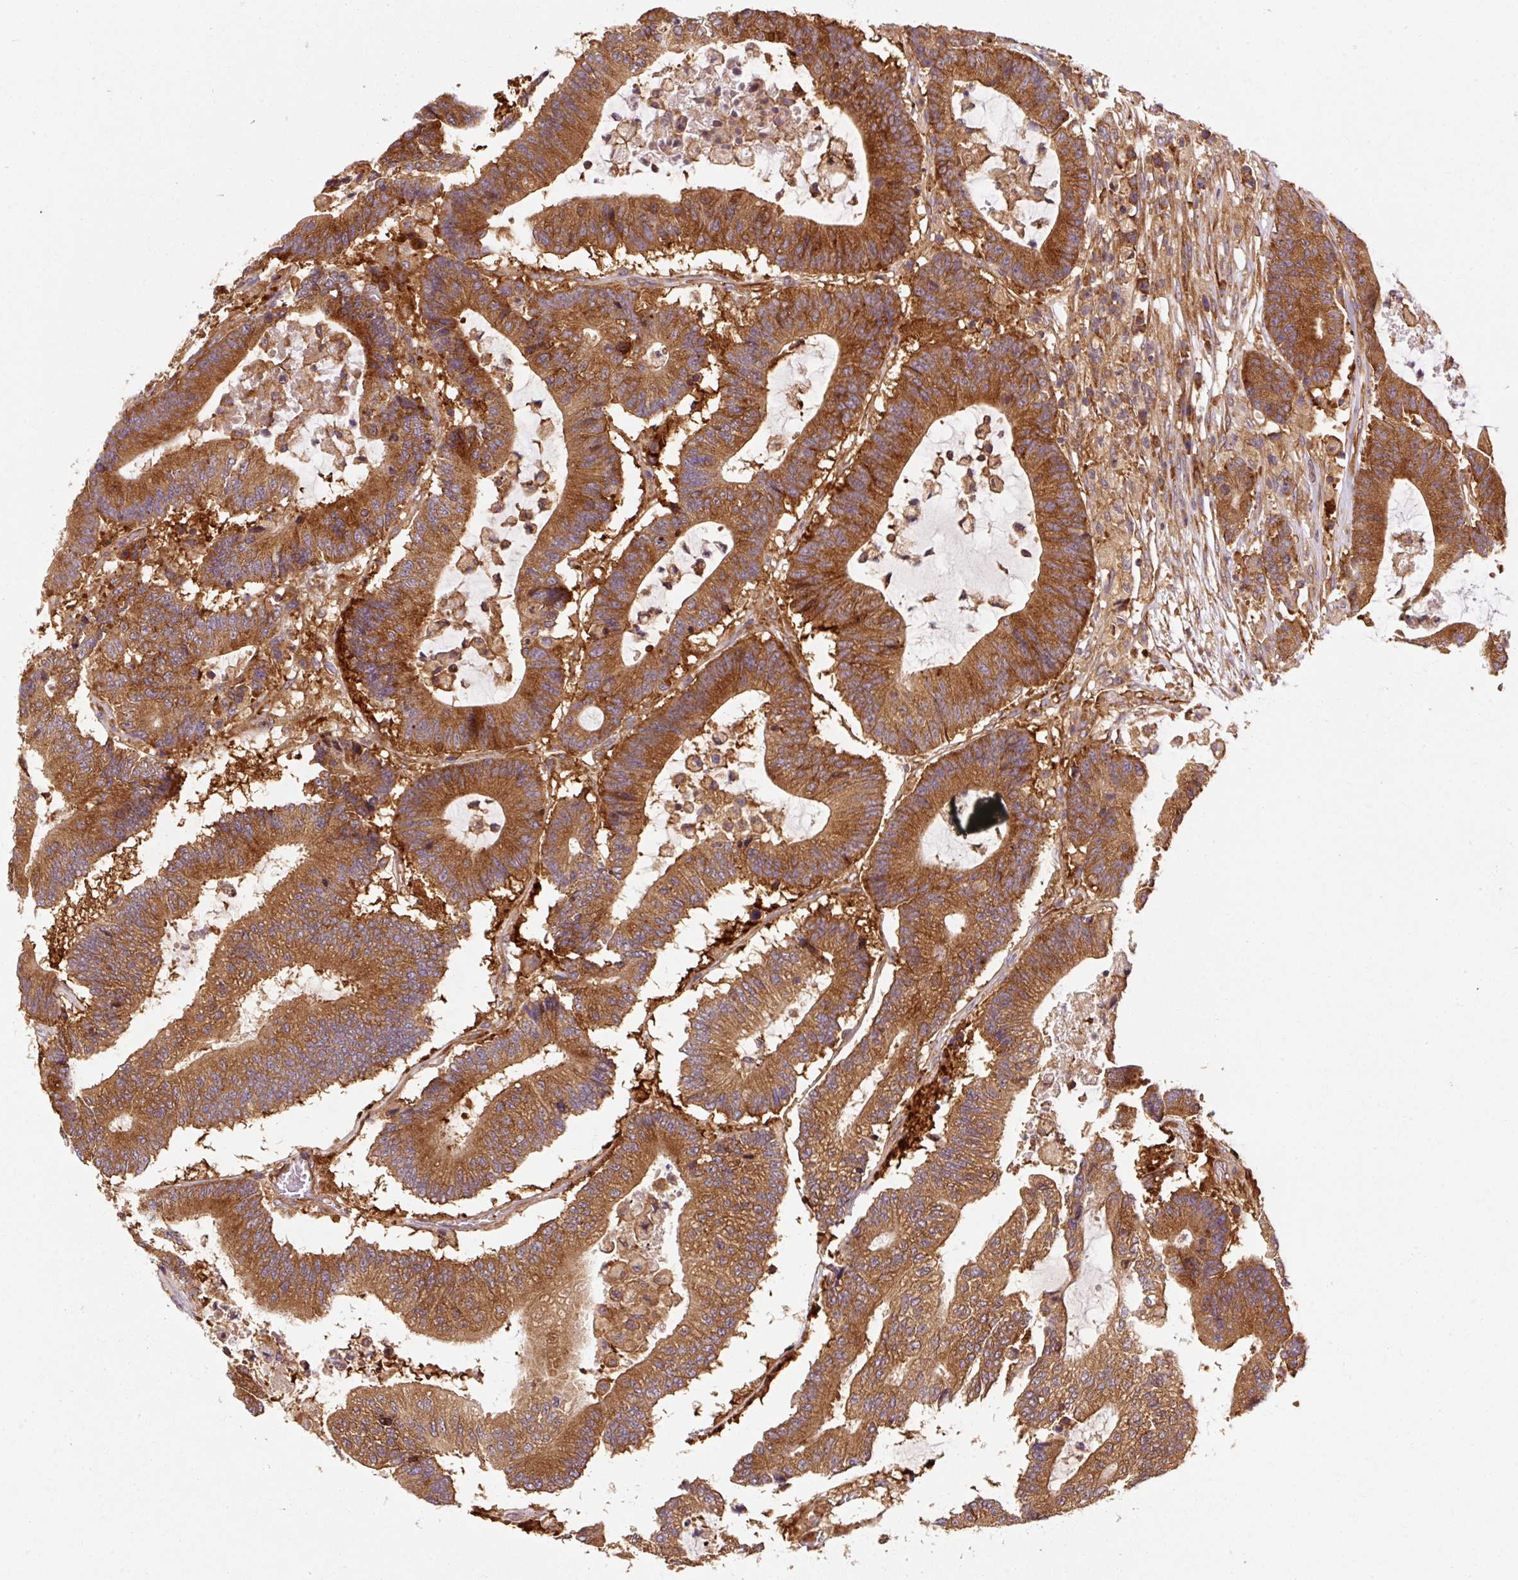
{"staining": {"intensity": "strong", "quantity": ">75%", "location": "cytoplasmic/membranous"}, "tissue": "colorectal cancer", "cell_type": "Tumor cells", "image_type": "cancer", "snomed": [{"axis": "morphology", "description": "Adenocarcinoma, NOS"}, {"axis": "topography", "description": "Colon"}], "caption": "Protein analysis of colorectal cancer (adenocarcinoma) tissue shows strong cytoplasmic/membranous staining in about >75% of tumor cells.", "gene": "EIF2S2", "patient": {"sex": "female", "age": 84}}